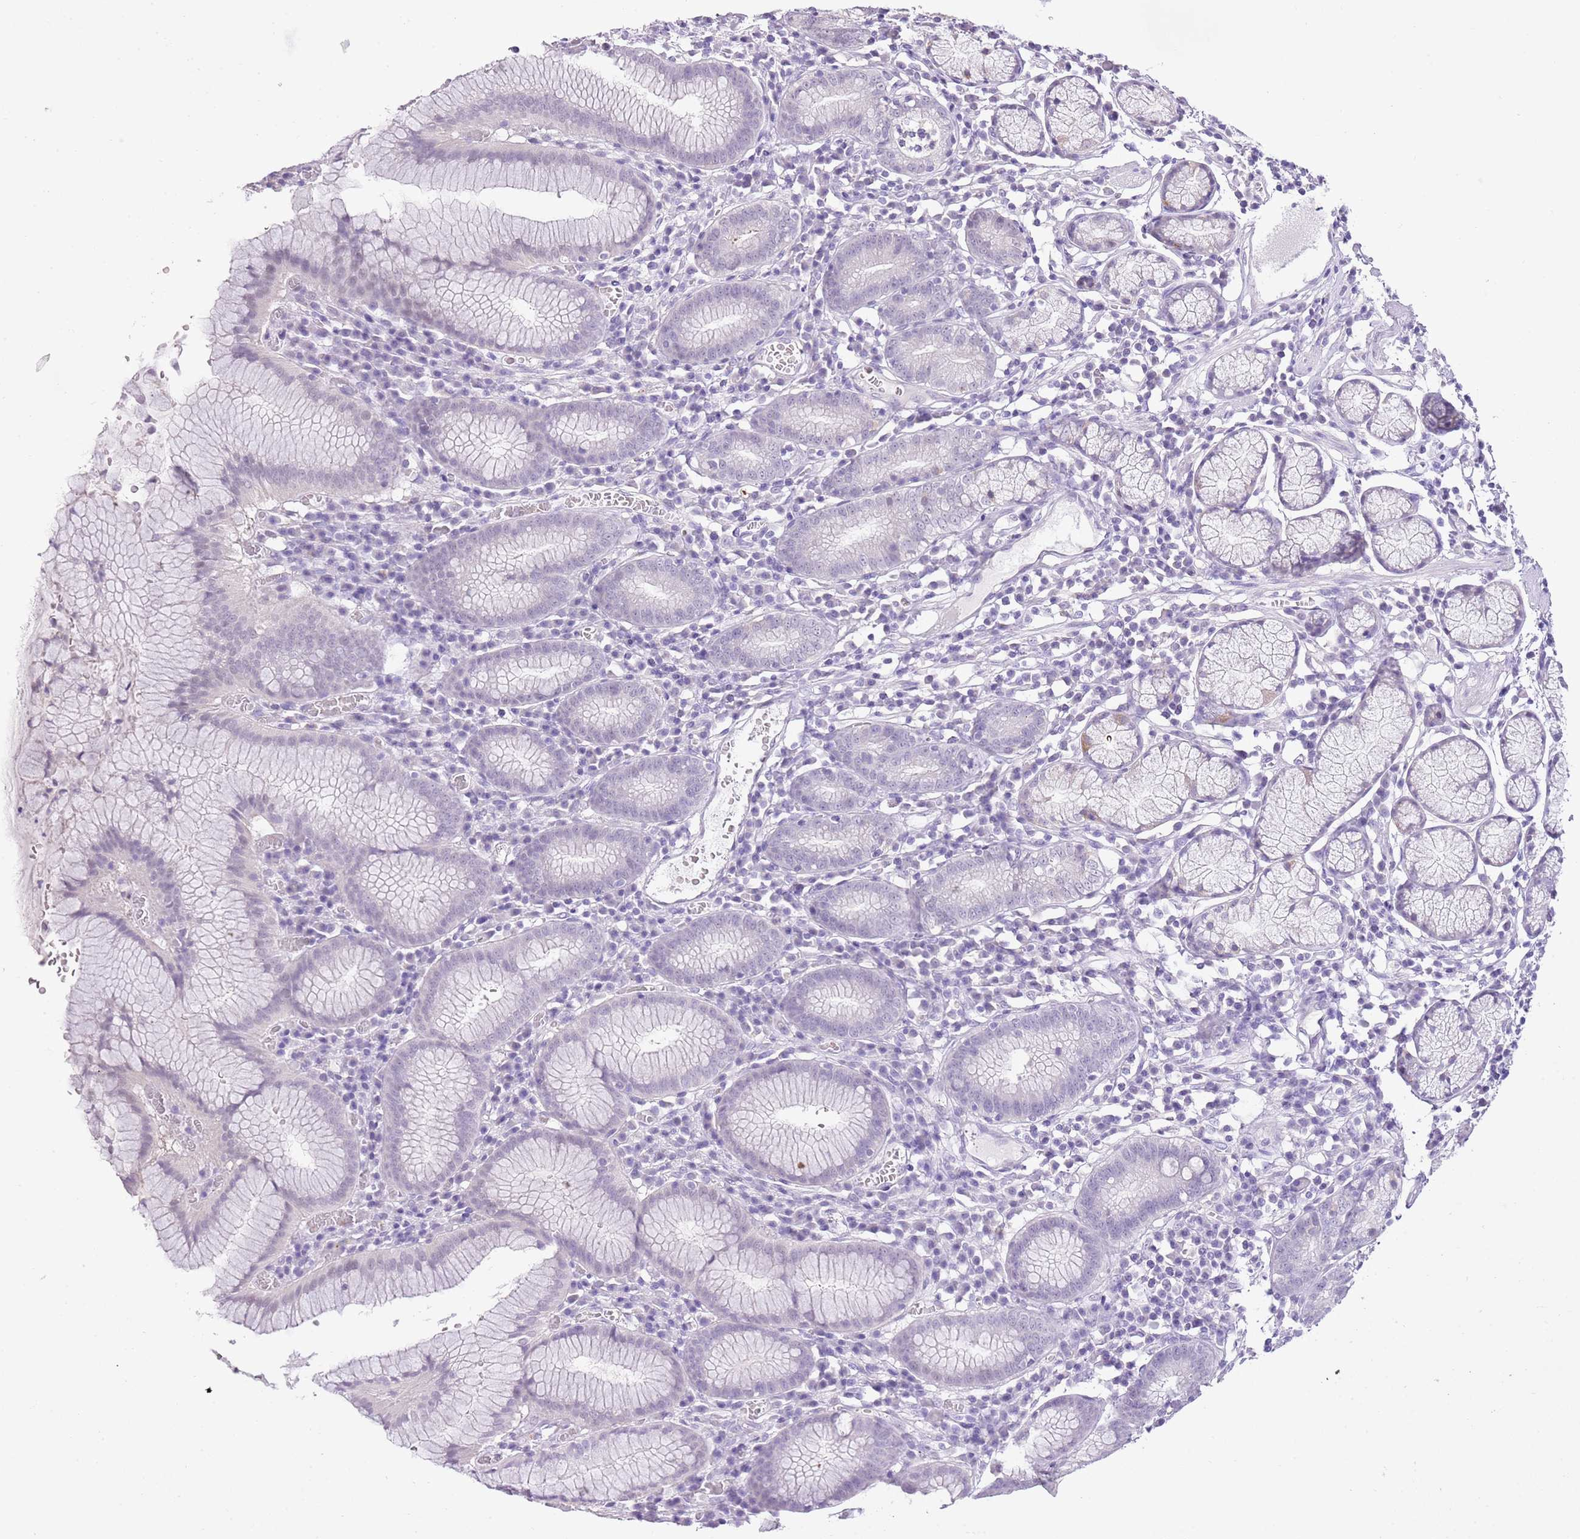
{"staining": {"intensity": "negative", "quantity": "none", "location": "none"}, "tissue": "stomach", "cell_type": "Glandular cells", "image_type": "normal", "snomed": [{"axis": "morphology", "description": "Normal tissue, NOS"}, {"axis": "topography", "description": "Stomach"}], "caption": "Immunohistochemistry image of normal stomach stained for a protein (brown), which shows no staining in glandular cells. (DAB immunohistochemistry with hematoxylin counter stain).", "gene": "XPO7", "patient": {"sex": "male", "age": 55}}